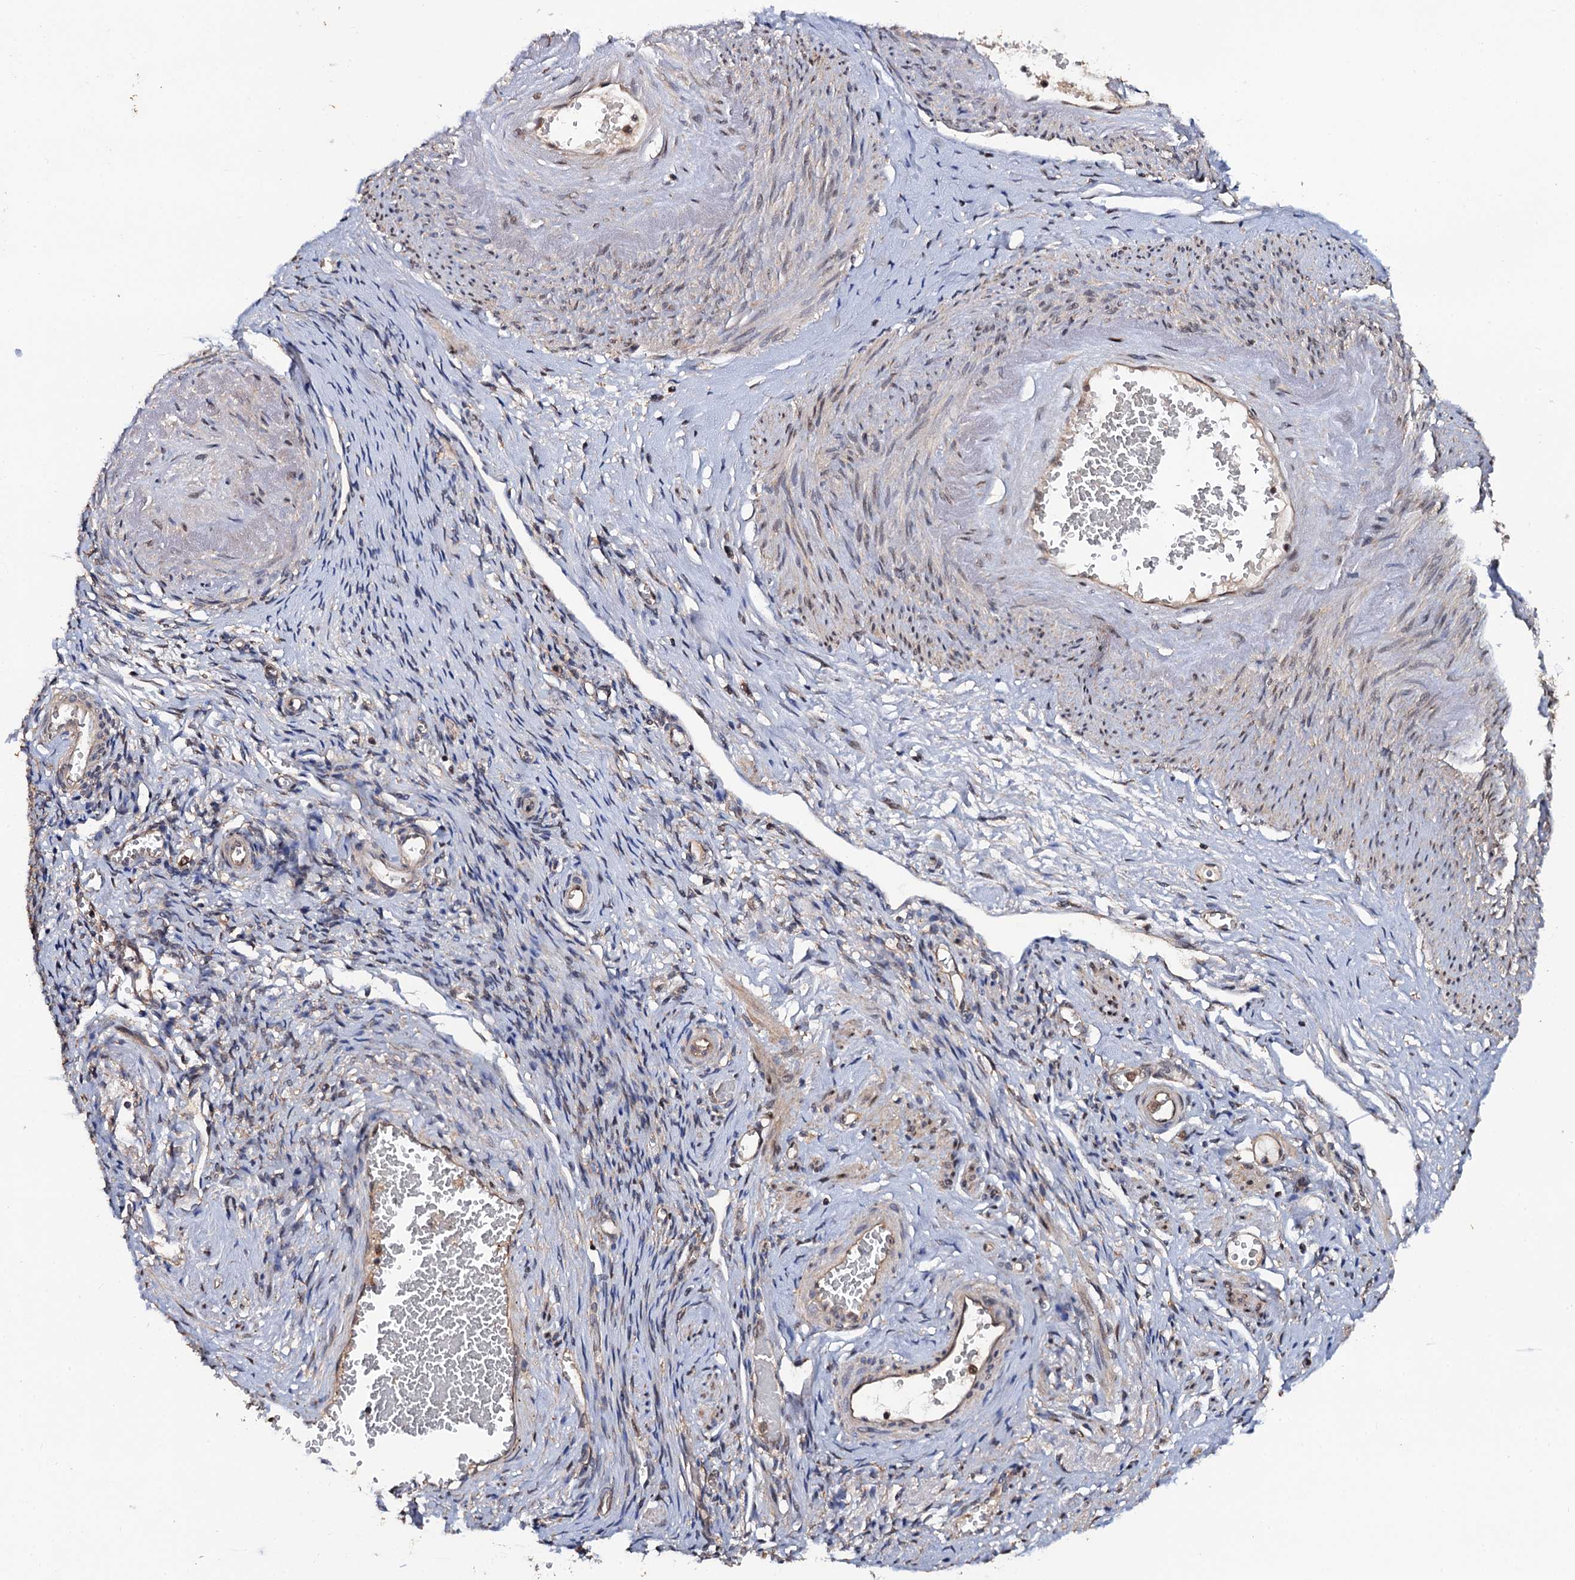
{"staining": {"intensity": "weak", "quantity": "25%-75%", "location": "cytoplasmic/membranous"}, "tissue": "adipose tissue", "cell_type": "Adipocytes", "image_type": "normal", "snomed": [{"axis": "morphology", "description": "Normal tissue, NOS"}, {"axis": "topography", "description": "Vascular tissue"}, {"axis": "topography", "description": "Fallopian tube"}, {"axis": "topography", "description": "Ovary"}], "caption": "DAB immunohistochemical staining of benign human adipose tissue demonstrates weak cytoplasmic/membranous protein expression in approximately 25%-75% of adipocytes. The staining was performed using DAB to visualize the protein expression in brown, while the nuclei were stained in blue with hematoxylin (Magnification: 20x).", "gene": "MIER2", "patient": {"sex": "female", "age": 67}}